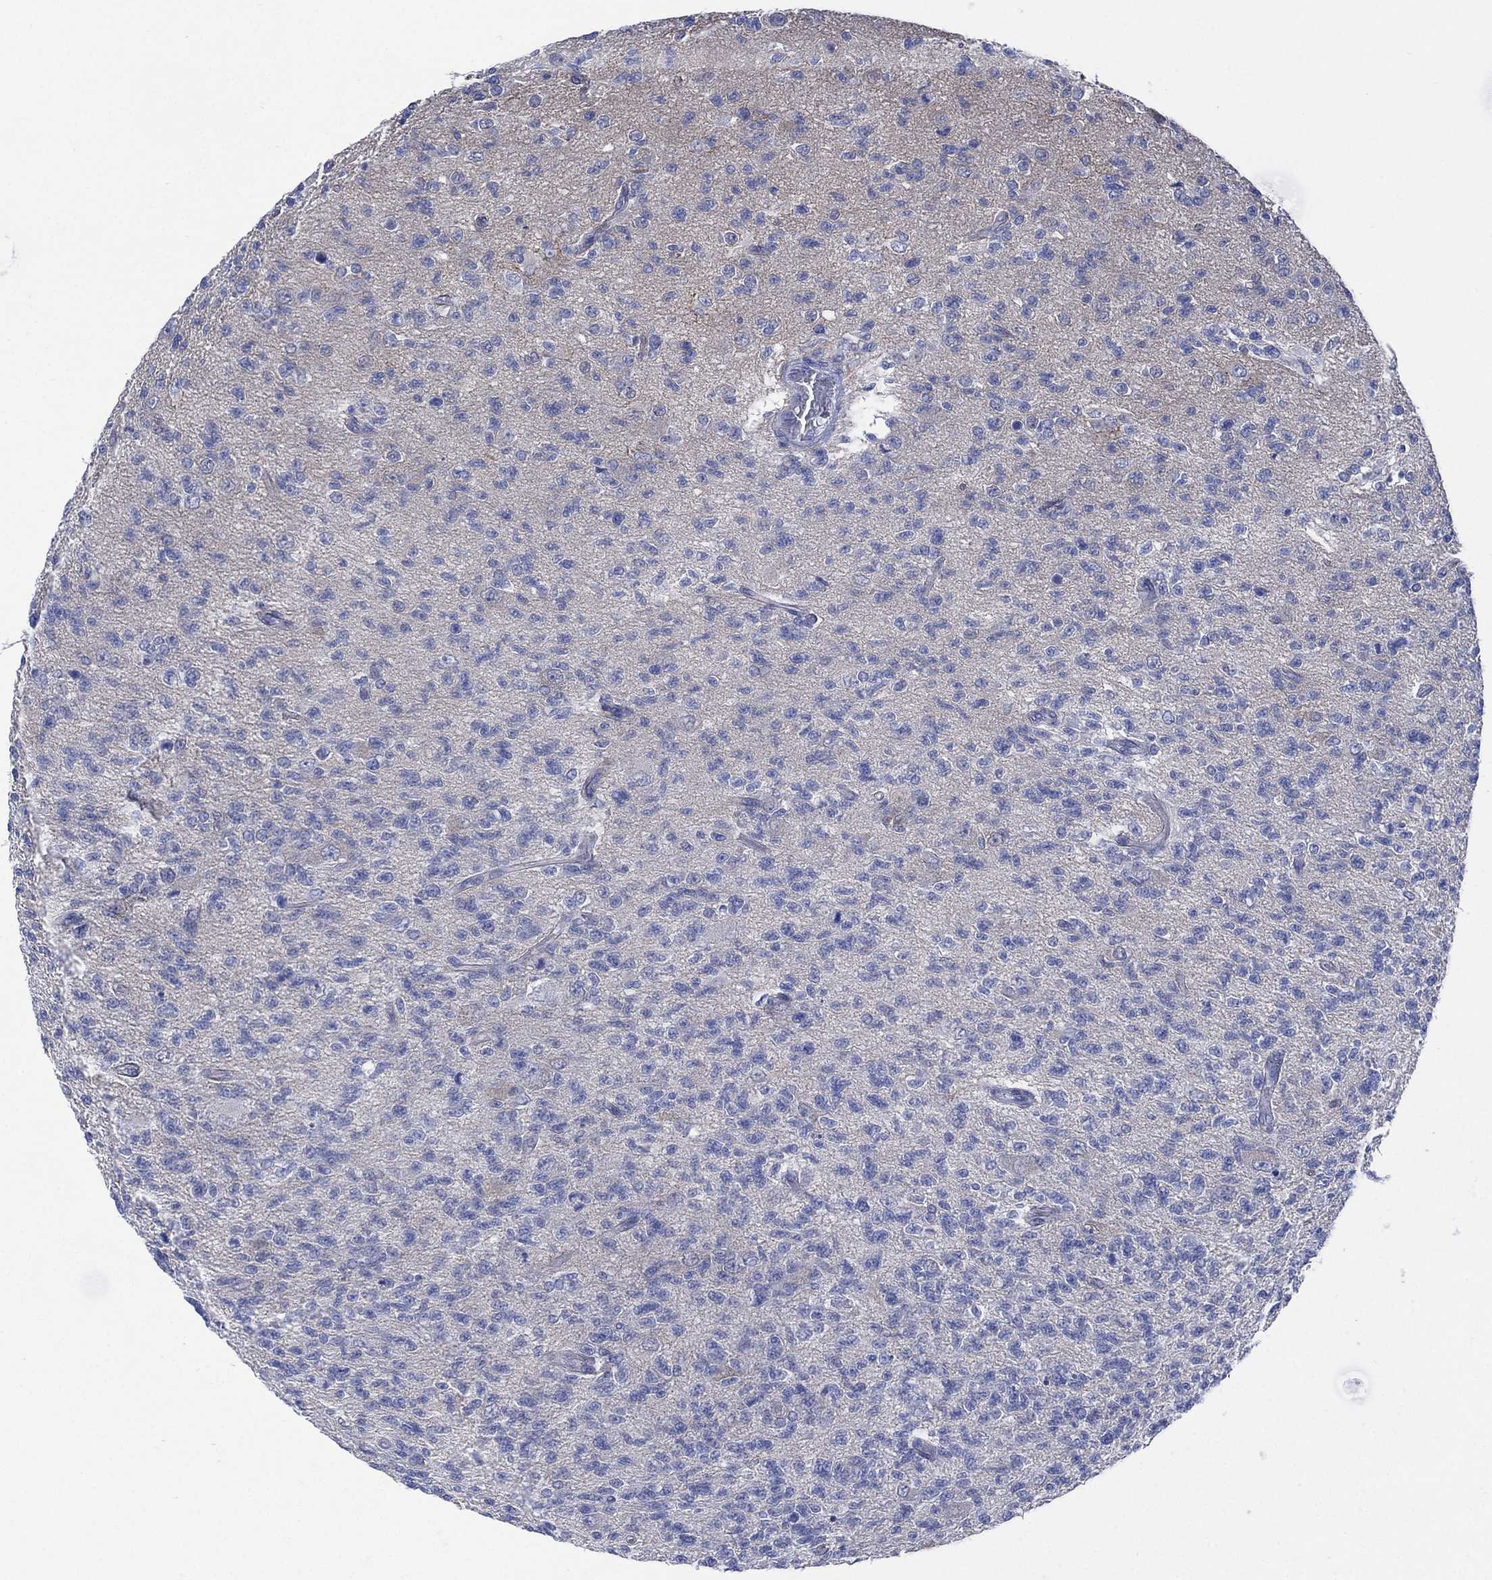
{"staining": {"intensity": "negative", "quantity": "none", "location": "none"}, "tissue": "glioma", "cell_type": "Tumor cells", "image_type": "cancer", "snomed": [{"axis": "morphology", "description": "Glioma, malignant, High grade"}, {"axis": "topography", "description": "Brain"}], "caption": "Tumor cells are negative for brown protein staining in malignant glioma (high-grade).", "gene": "C5orf46", "patient": {"sex": "male", "age": 56}}